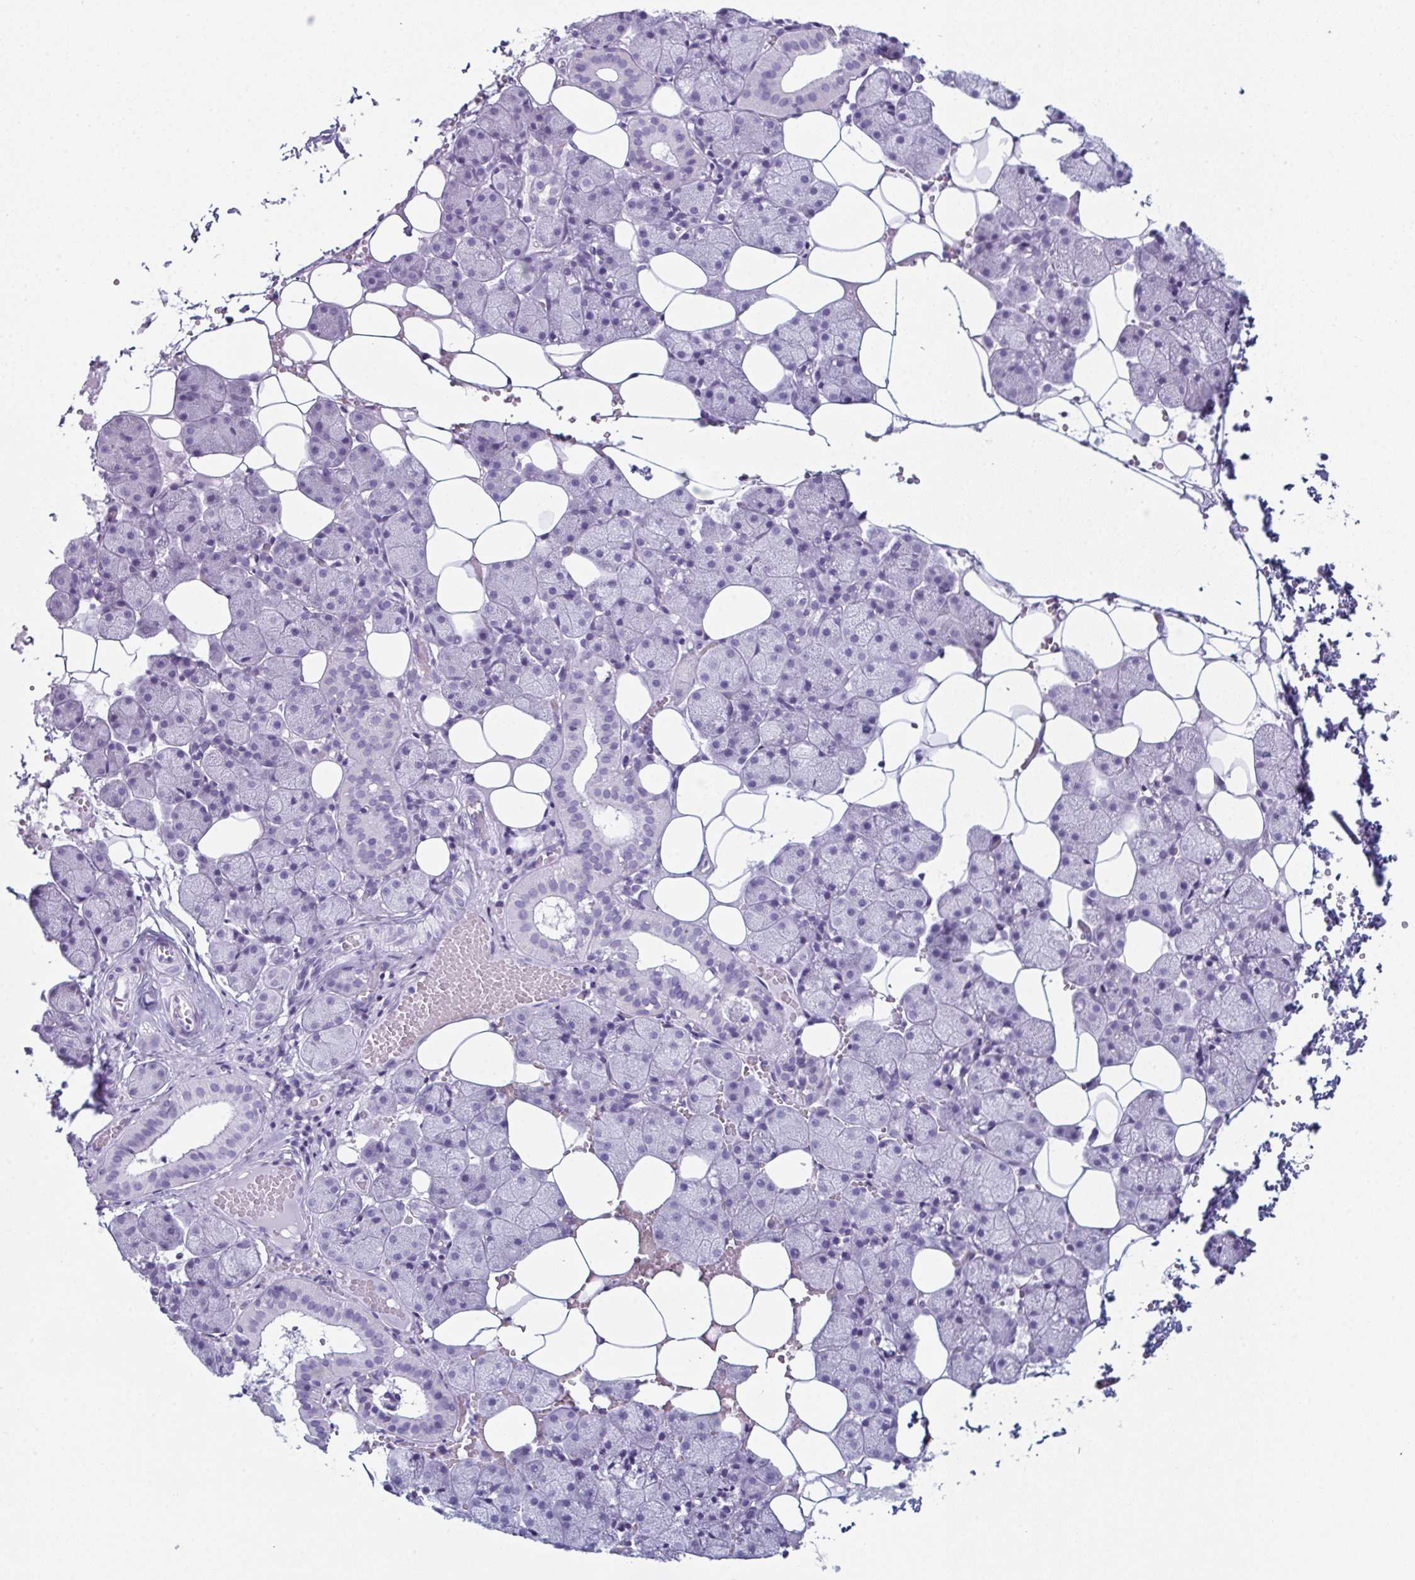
{"staining": {"intensity": "negative", "quantity": "none", "location": "none"}, "tissue": "salivary gland", "cell_type": "Glandular cells", "image_type": "normal", "snomed": [{"axis": "morphology", "description": "Normal tissue, NOS"}, {"axis": "topography", "description": "Salivary gland"}], "caption": "High magnification brightfield microscopy of normal salivary gland stained with DAB (3,3'-diaminobenzidine) (brown) and counterstained with hematoxylin (blue): glandular cells show no significant expression. The staining is performed using DAB brown chromogen with nuclei counter-stained in using hematoxylin.", "gene": "ENKUR", "patient": {"sex": "male", "age": 38}}